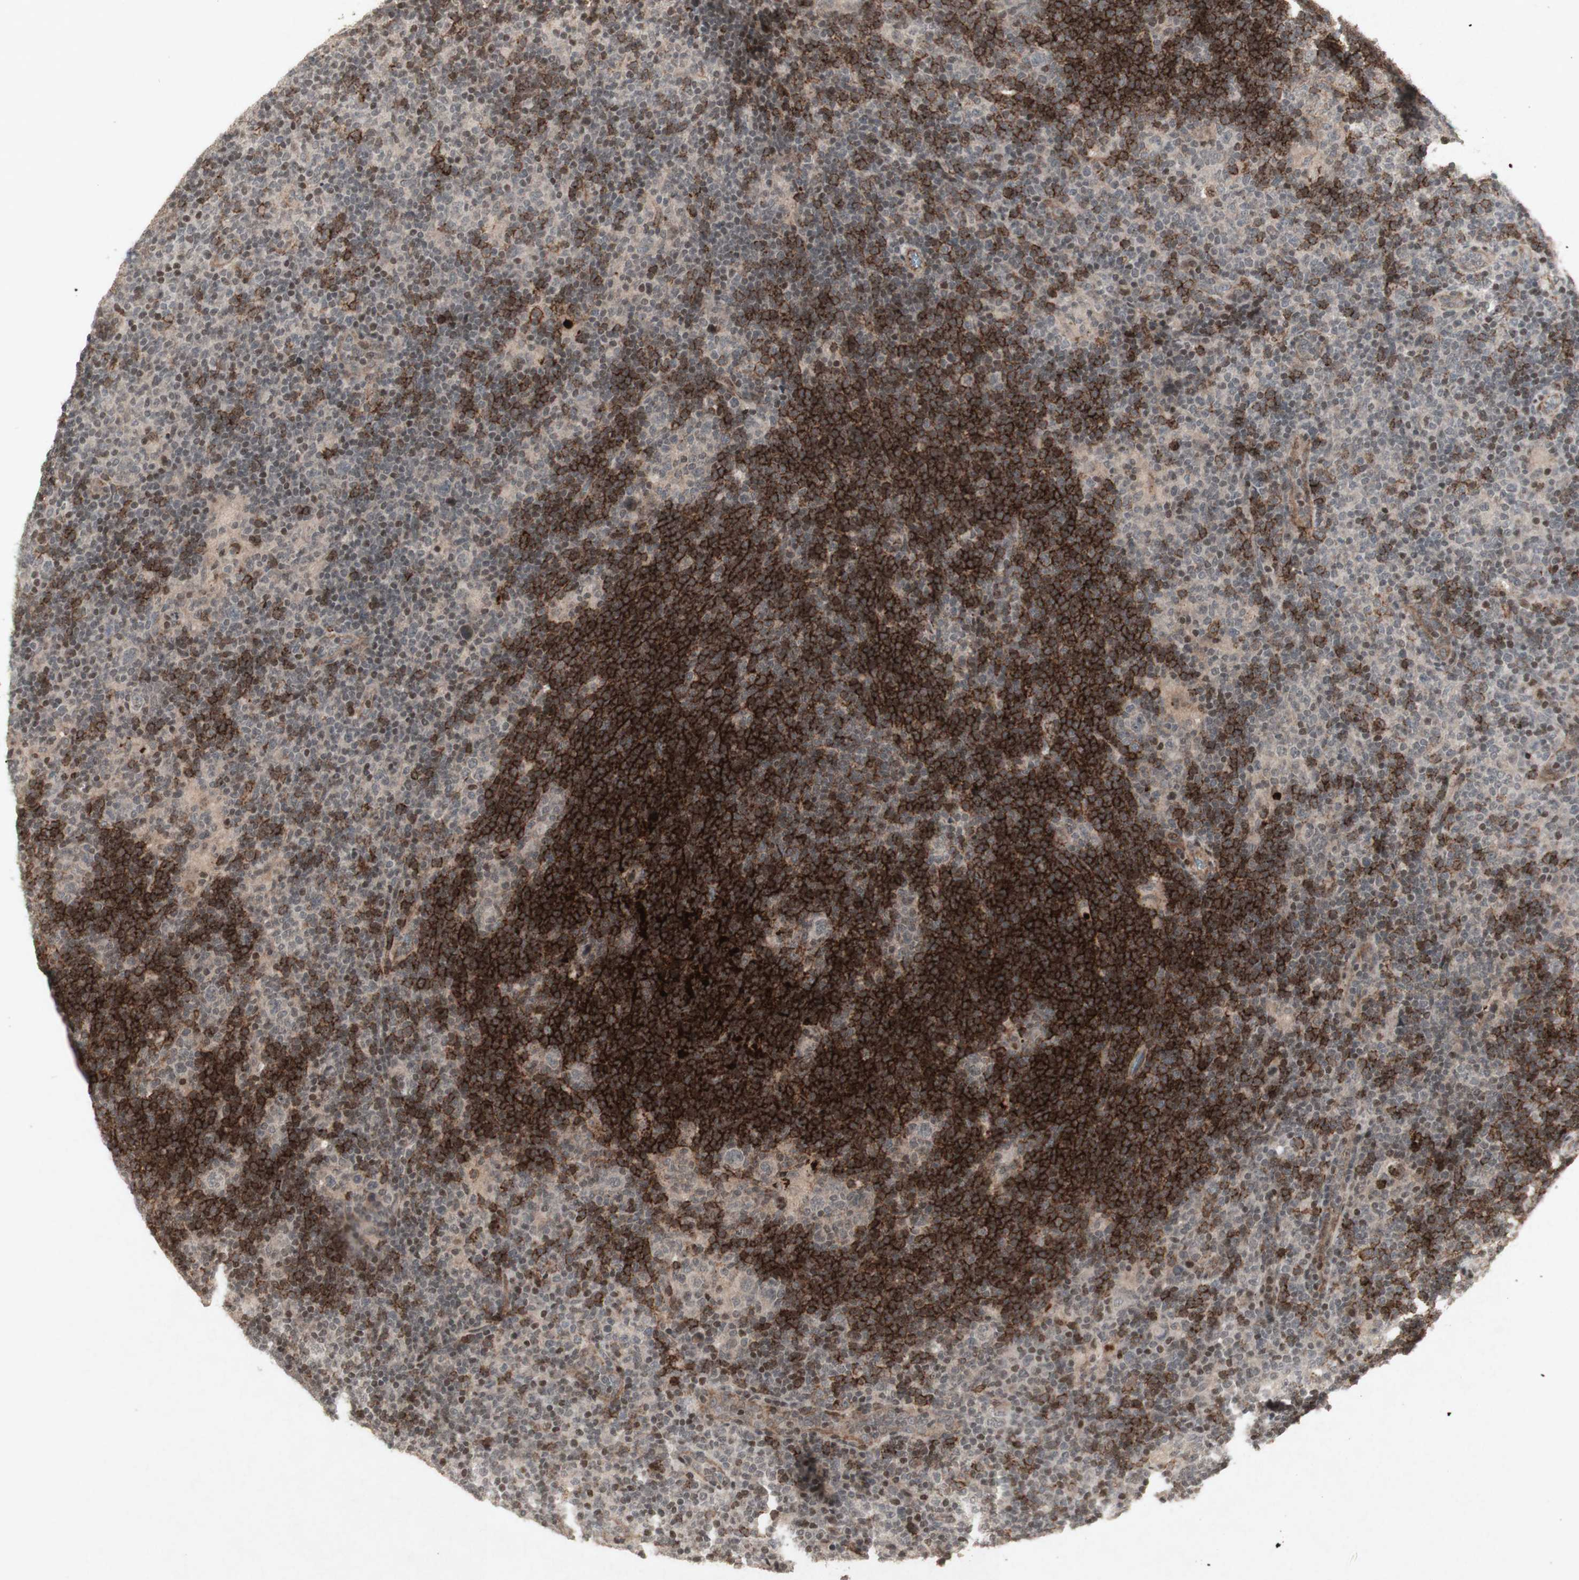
{"staining": {"intensity": "weak", "quantity": ">75%", "location": "cytoplasmic/membranous"}, "tissue": "lymphoma", "cell_type": "Tumor cells", "image_type": "cancer", "snomed": [{"axis": "morphology", "description": "Hodgkin's disease, NOS"}, {"axis": "topography", "description": "Lymph node"}], "caption": "Protein staining of Hodgkin's disease tissue exhibits weak cytoplasmic/membranous positivity in about >75% of tumor cells. (IHC, brightfield microscopy, high magnification).", "gene": "PLXNA1", "patient": {"sex": "female", "age": 57}}